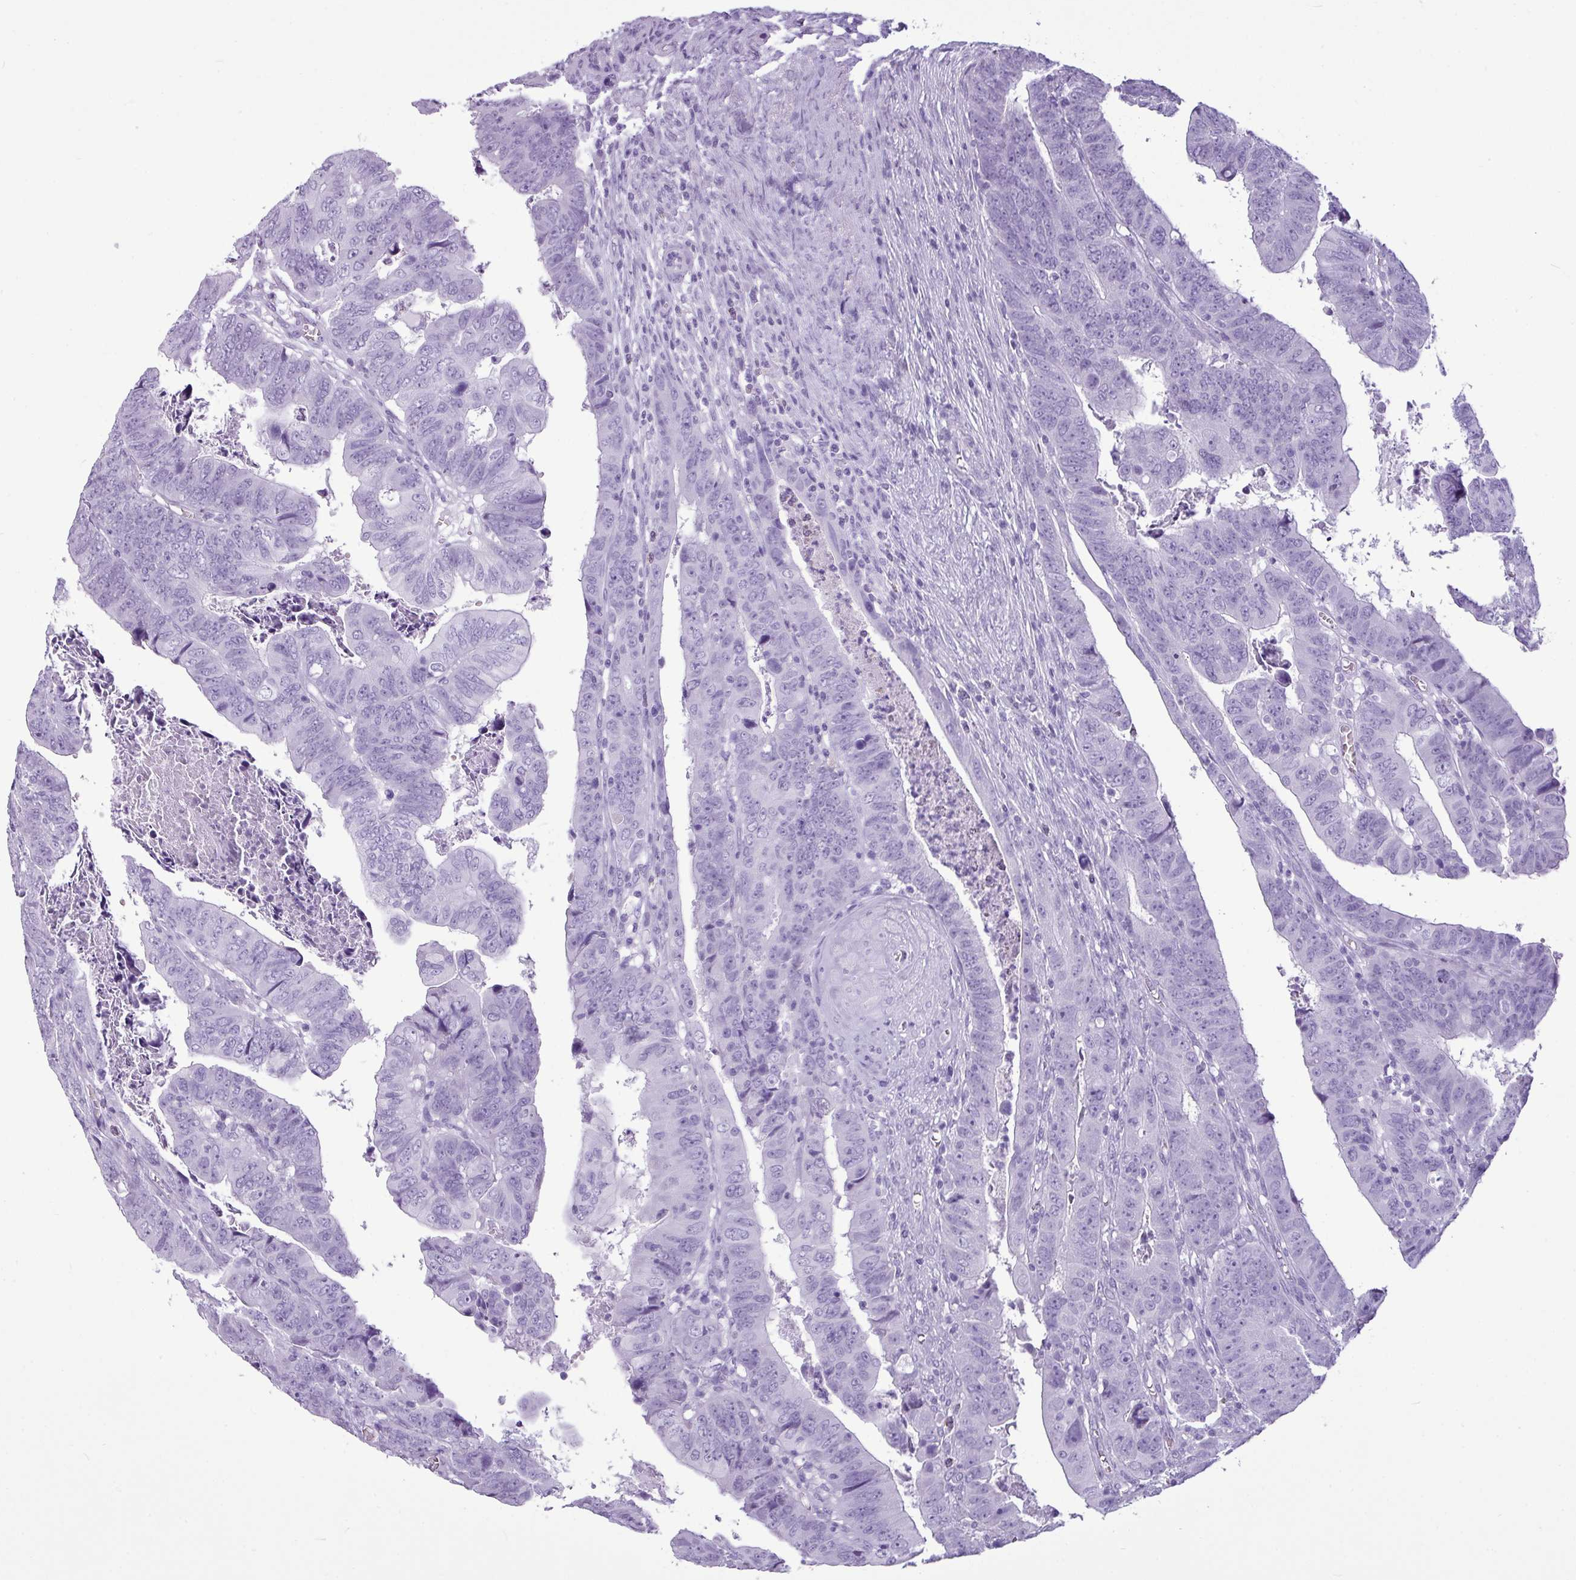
{"staining": {"intensity": "negative", "quantity": "none", "location": "none"}, "tissue": "colorectal cancer", "cell_type": "Tumor cells", "image_type": "cancer", "snomed": [{"axis": "morphology", "description": "Normal tissue, NOS"}, {"axis": "morphology", "description": "Adenocarcinoma, NOS"}, {"axis": "topography", "description": "Rectum"}], "caption": "High power microscopy image of an immunohistochemistry (IHC) image of colorectal adenocarcinoma, revealing no significant positivity in tumor cells. (Stains: DAB immunohistochemistry (IHC) with hematoxylin counter stain, Microscopy: brightfield microscopy at high magnification).", "gene": "AMY1B", "patient": {"sex": "female", "age": 65}}